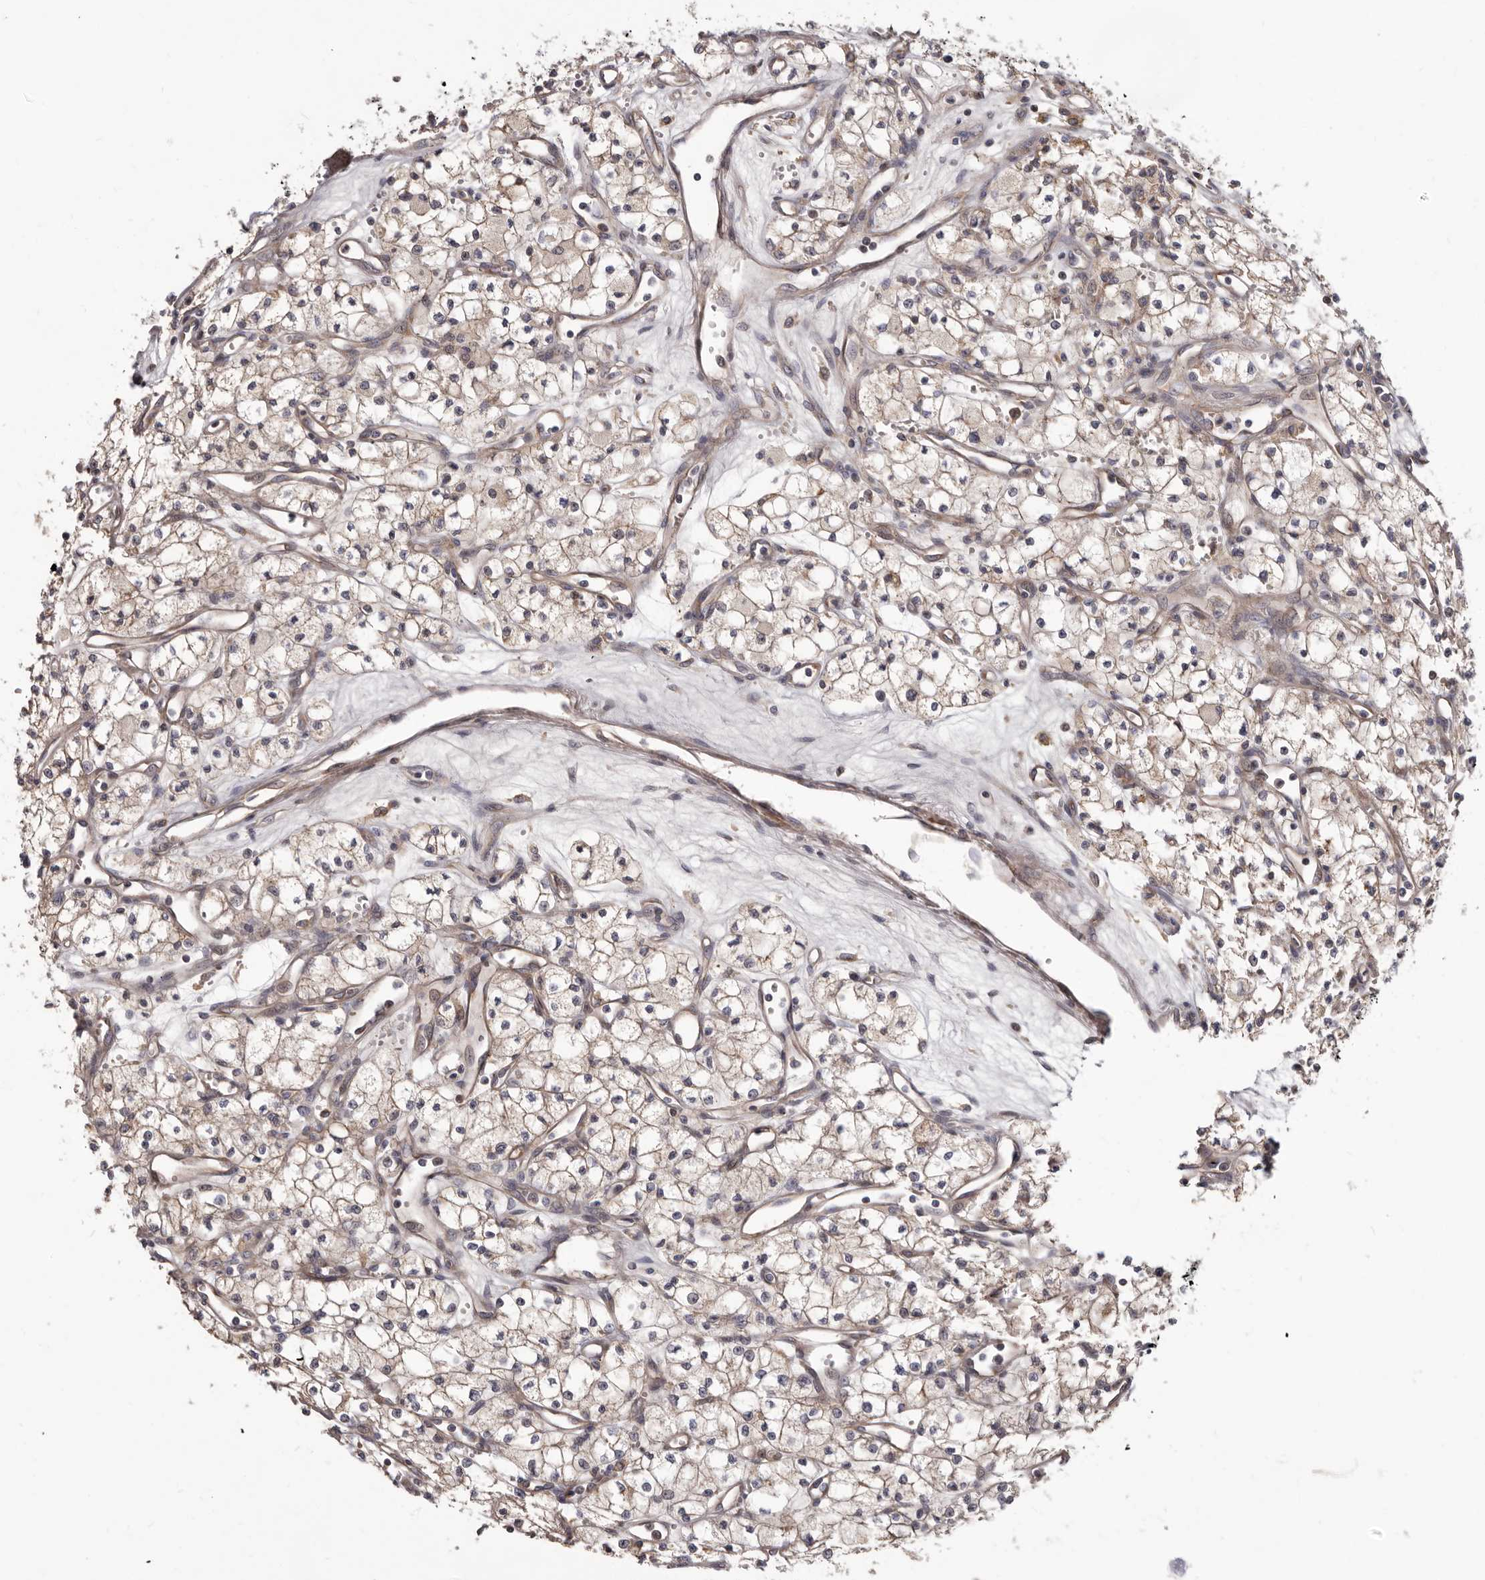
{"staining": {"intensity": "weak", "quantity": "<25%", "location": "cytoplasmic/membranous"}, "tissue": "renal cancer", "cell_type": "Tumor cells", "image_type": "cancer", "snomed": [{"axis": "morphology", "description": "Adenocarcinoma, NOS"}, {"axis": "topography", "description": "Kidney"}], "caption": "Protein analysis of renal cancer (adenocarcinoma) exhibits no significant positivity in tumor cells. The staining is performed using DAB (3,3'-diaminobenzidine) brown chromogen with nuclei counter-stained in using hematoxylin.", "gene": "ASIC5", "patient": {"sex": "male", "age": 59}}